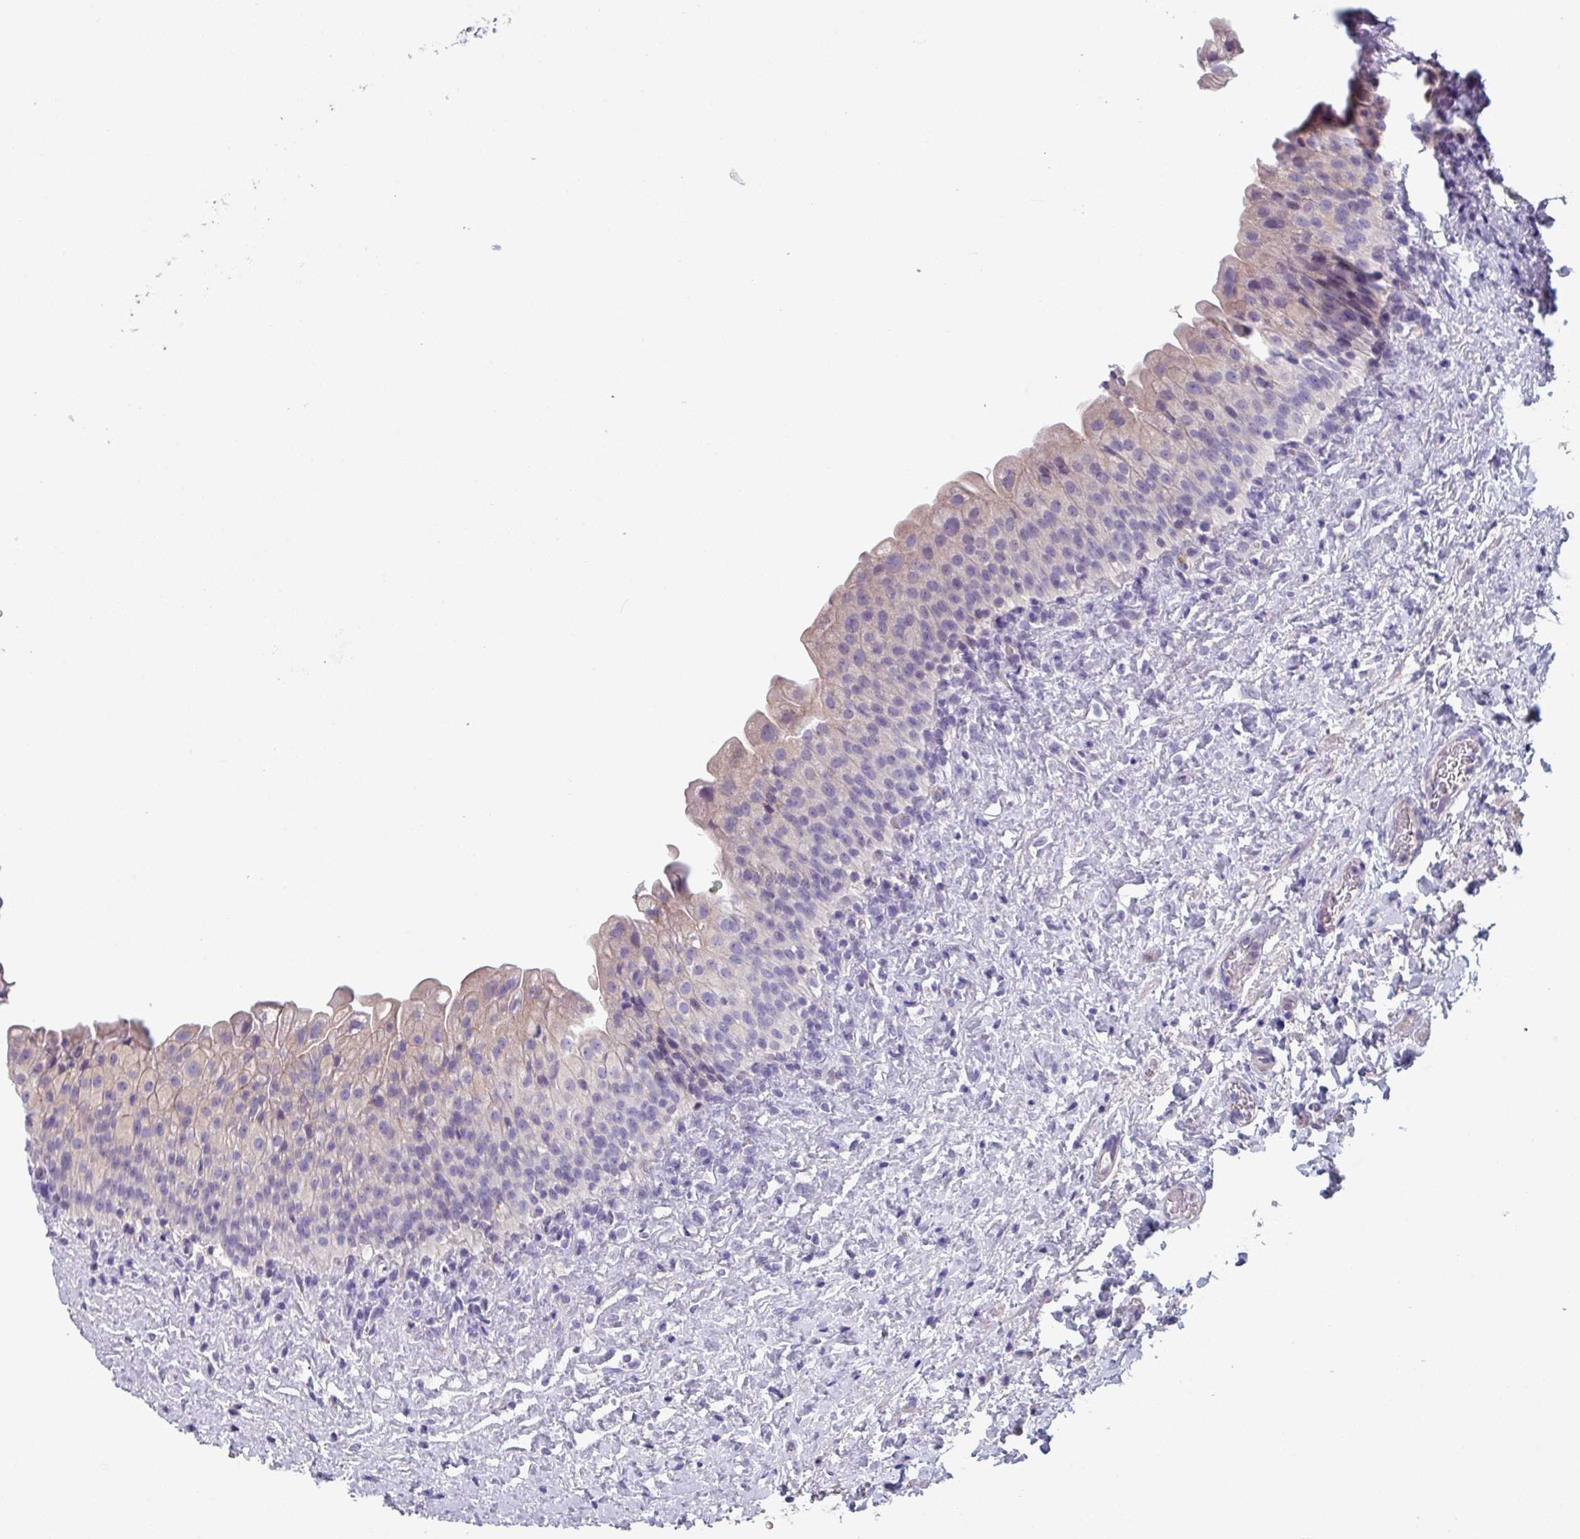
{"staining": {"intensity": "weak", "quantity": "<25%", "location": "cytoplasmic/membranous"}, "tissue": "urinary bladder", "cell_type": "Urothelial cells", "image_type": "normal", "snomed": [{"axis": "morphology", "description": "Normal tissue, NOS"}, {"axis": "topography", "description": "Urinary bladder"}], "caption": "Immunohistochemistry histopathology image of unremarkable urinary bladder: urinary bladder stained with DAB exhibits no significant protein staining in urothelial cells. Nuclei are stained in blue.", "gene": "TMEM132A", "patient": {"sex": "female", "age": 27}}